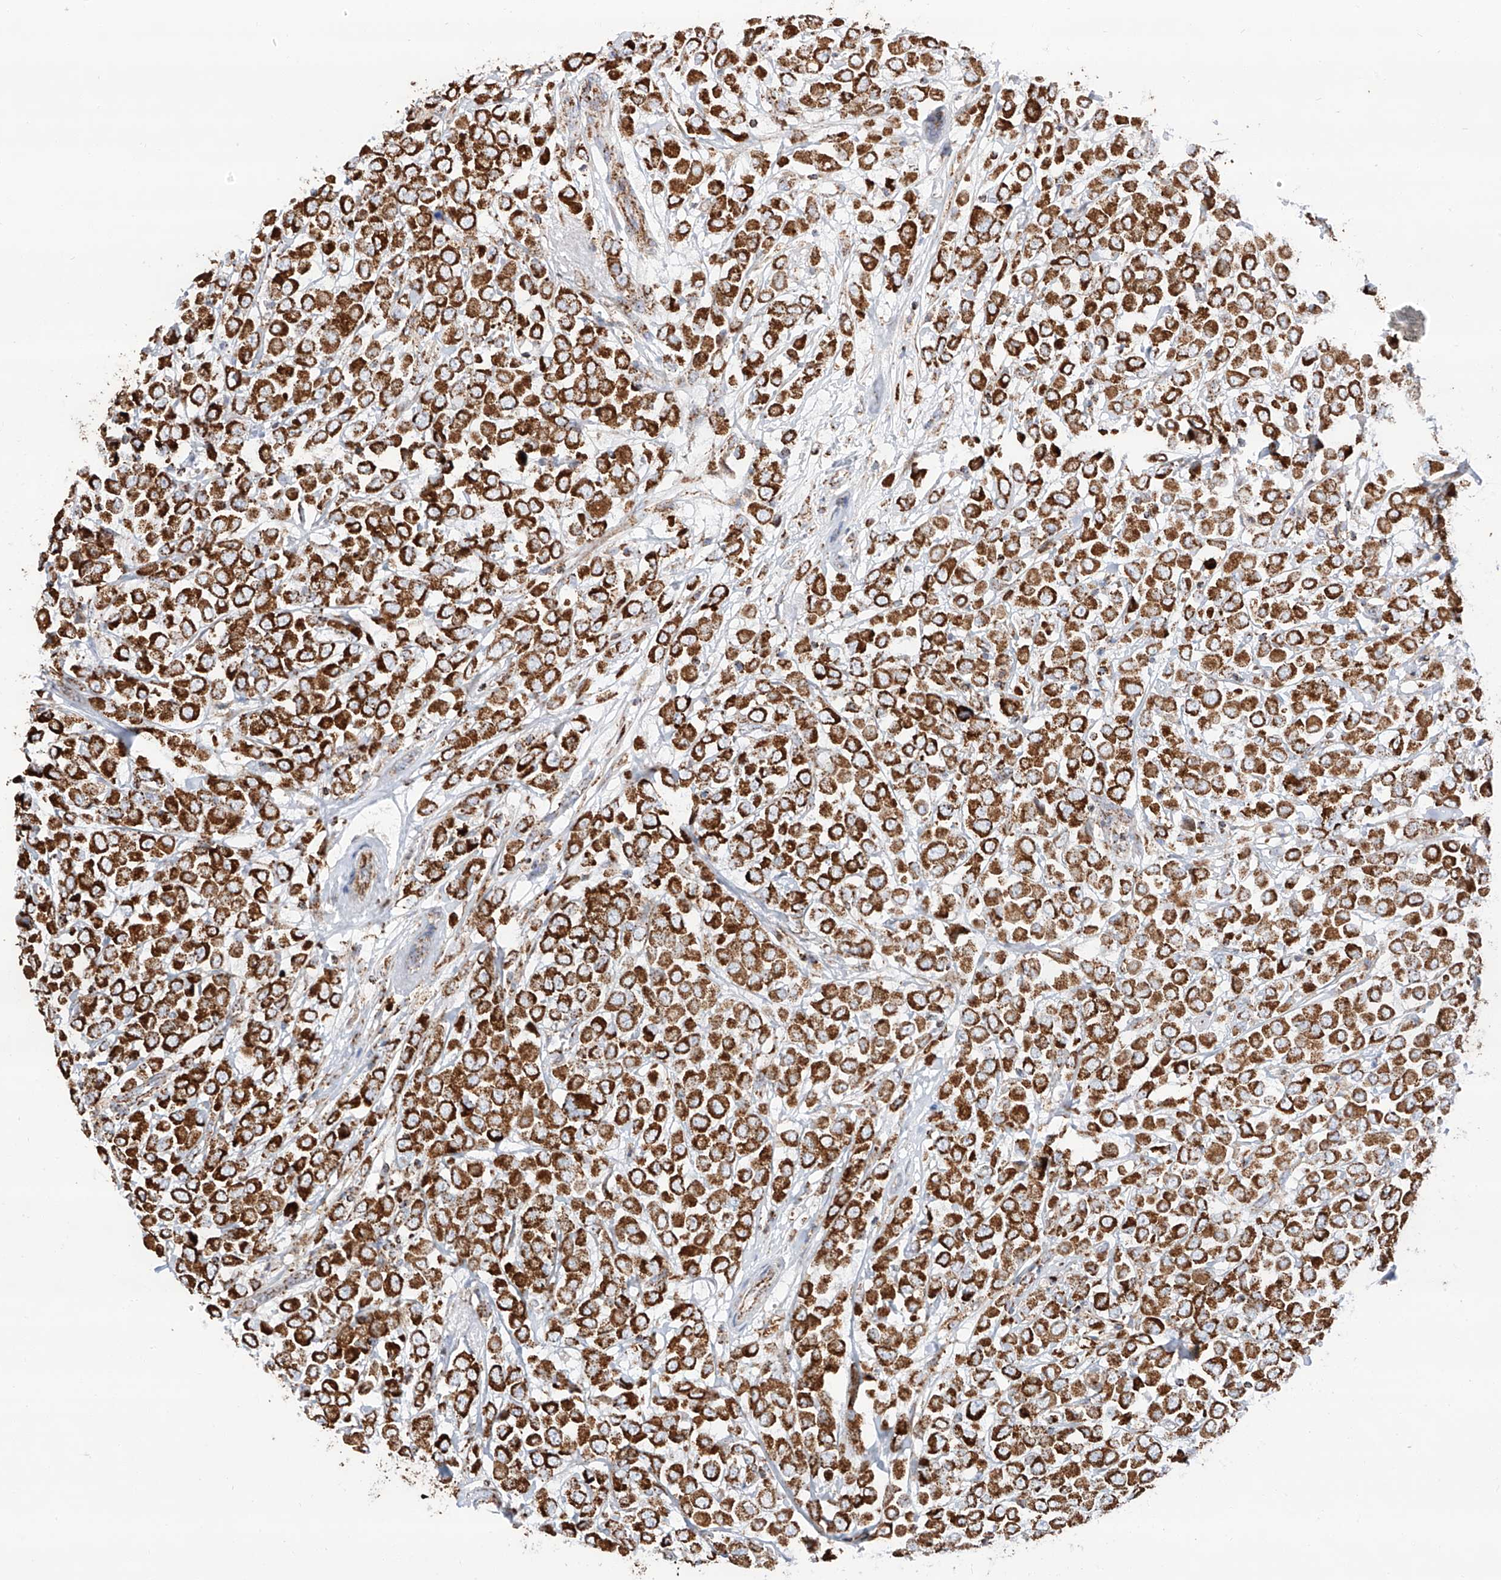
{"staining": {"intensity": "strong", "quantity": ">75%", "location": "cytoplasmic/membranous"}, "tissue": "breast cancer", "cell_type": "Tumor cells", "image_type": "cancer", "snomed": [{"axis": "morphology", "description": "Duct carcinoma"}, {"axis": "topography", "description": "Breast"}], "caption": "Intraductal carcinoma (breast) stained with DAB immunohistochemistry (IHC) exhibits high levels of strong cytoplasmic/membranous expression in approximately >75% of tumor cells.", "gene": "TTC27", "patient": {"sex": "female", "age": 61}}